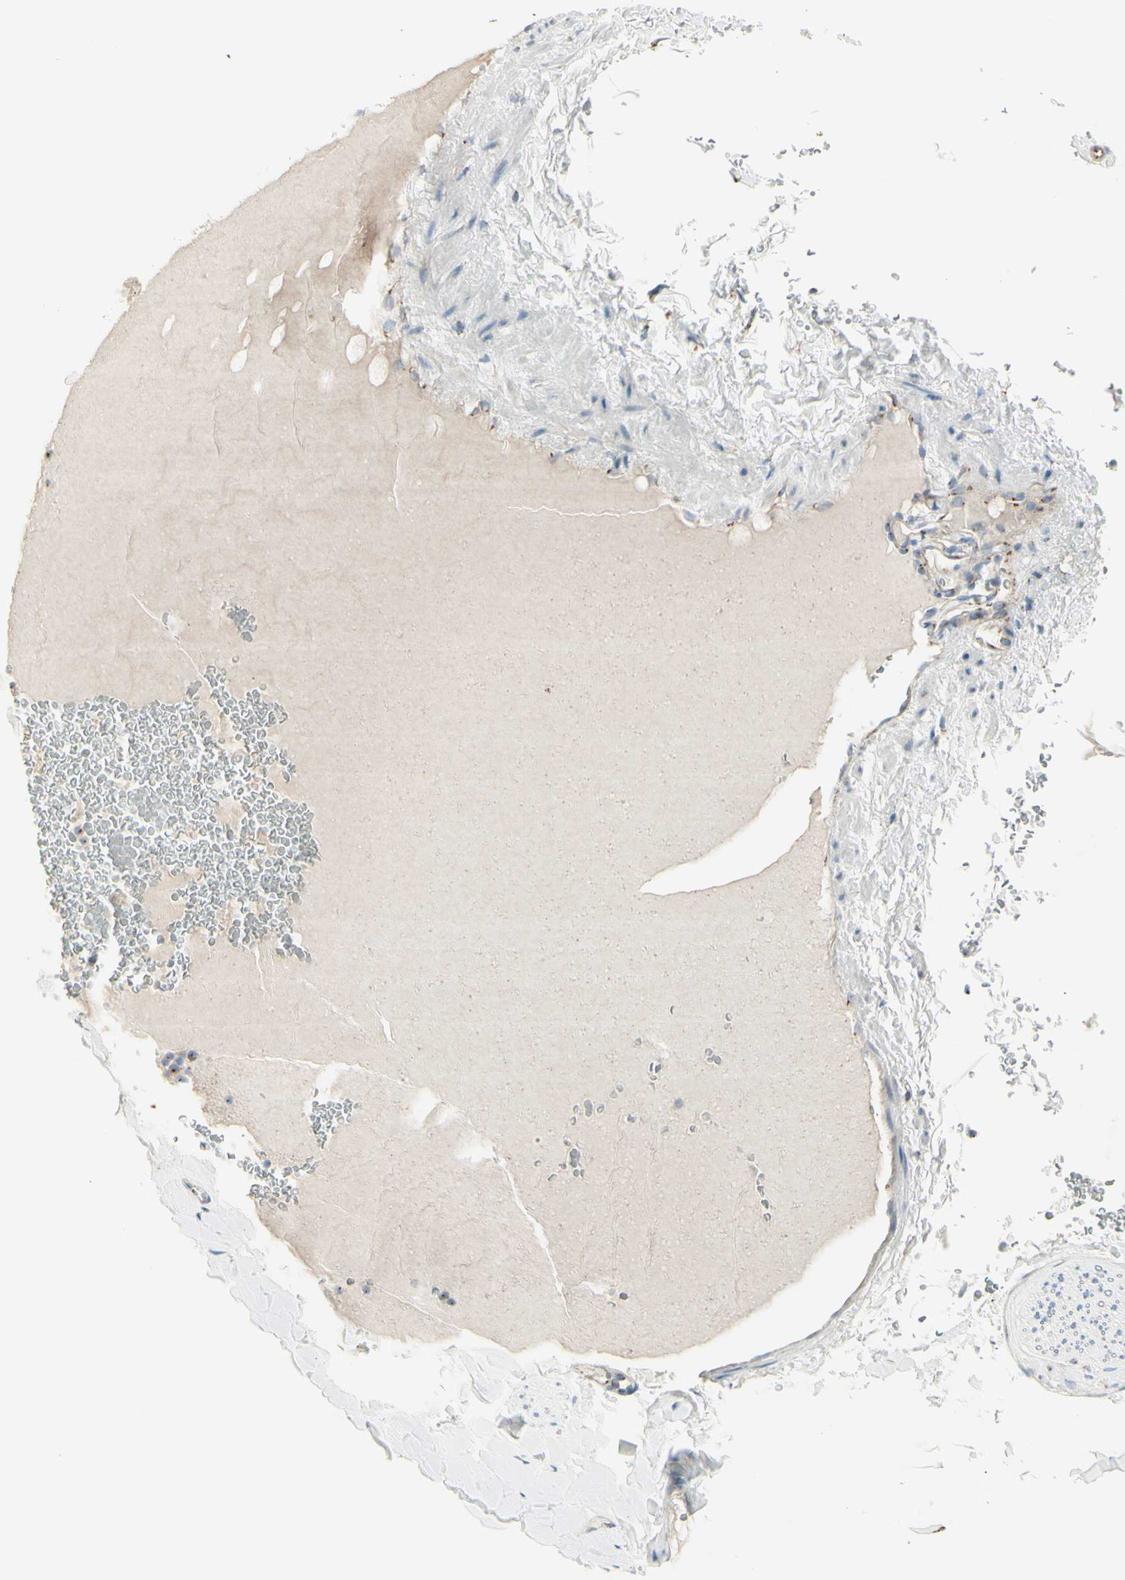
{"staining": {"intensity": "negative", "quantity": "none", "location": "none"}, "tissue": "adipose tissue", "cell_type": "Adipocytes", "image_type": "normal", "snomed": [{"axis": "morphology", "description": "Normal tissue, NOS"}, {"axis": "topography", "description": "Peripheral nerve tissue"}], "caption": "Immunohistochemistry (IHC) histopathology image of benign adipose tissue: adipose tissue stained with DAB (3,3'-diaminobenzidine) shows no significant protein positivity in adipocytes.", "gene": "B4GALT1", "patient": {"sex": "male", "age": 70}}